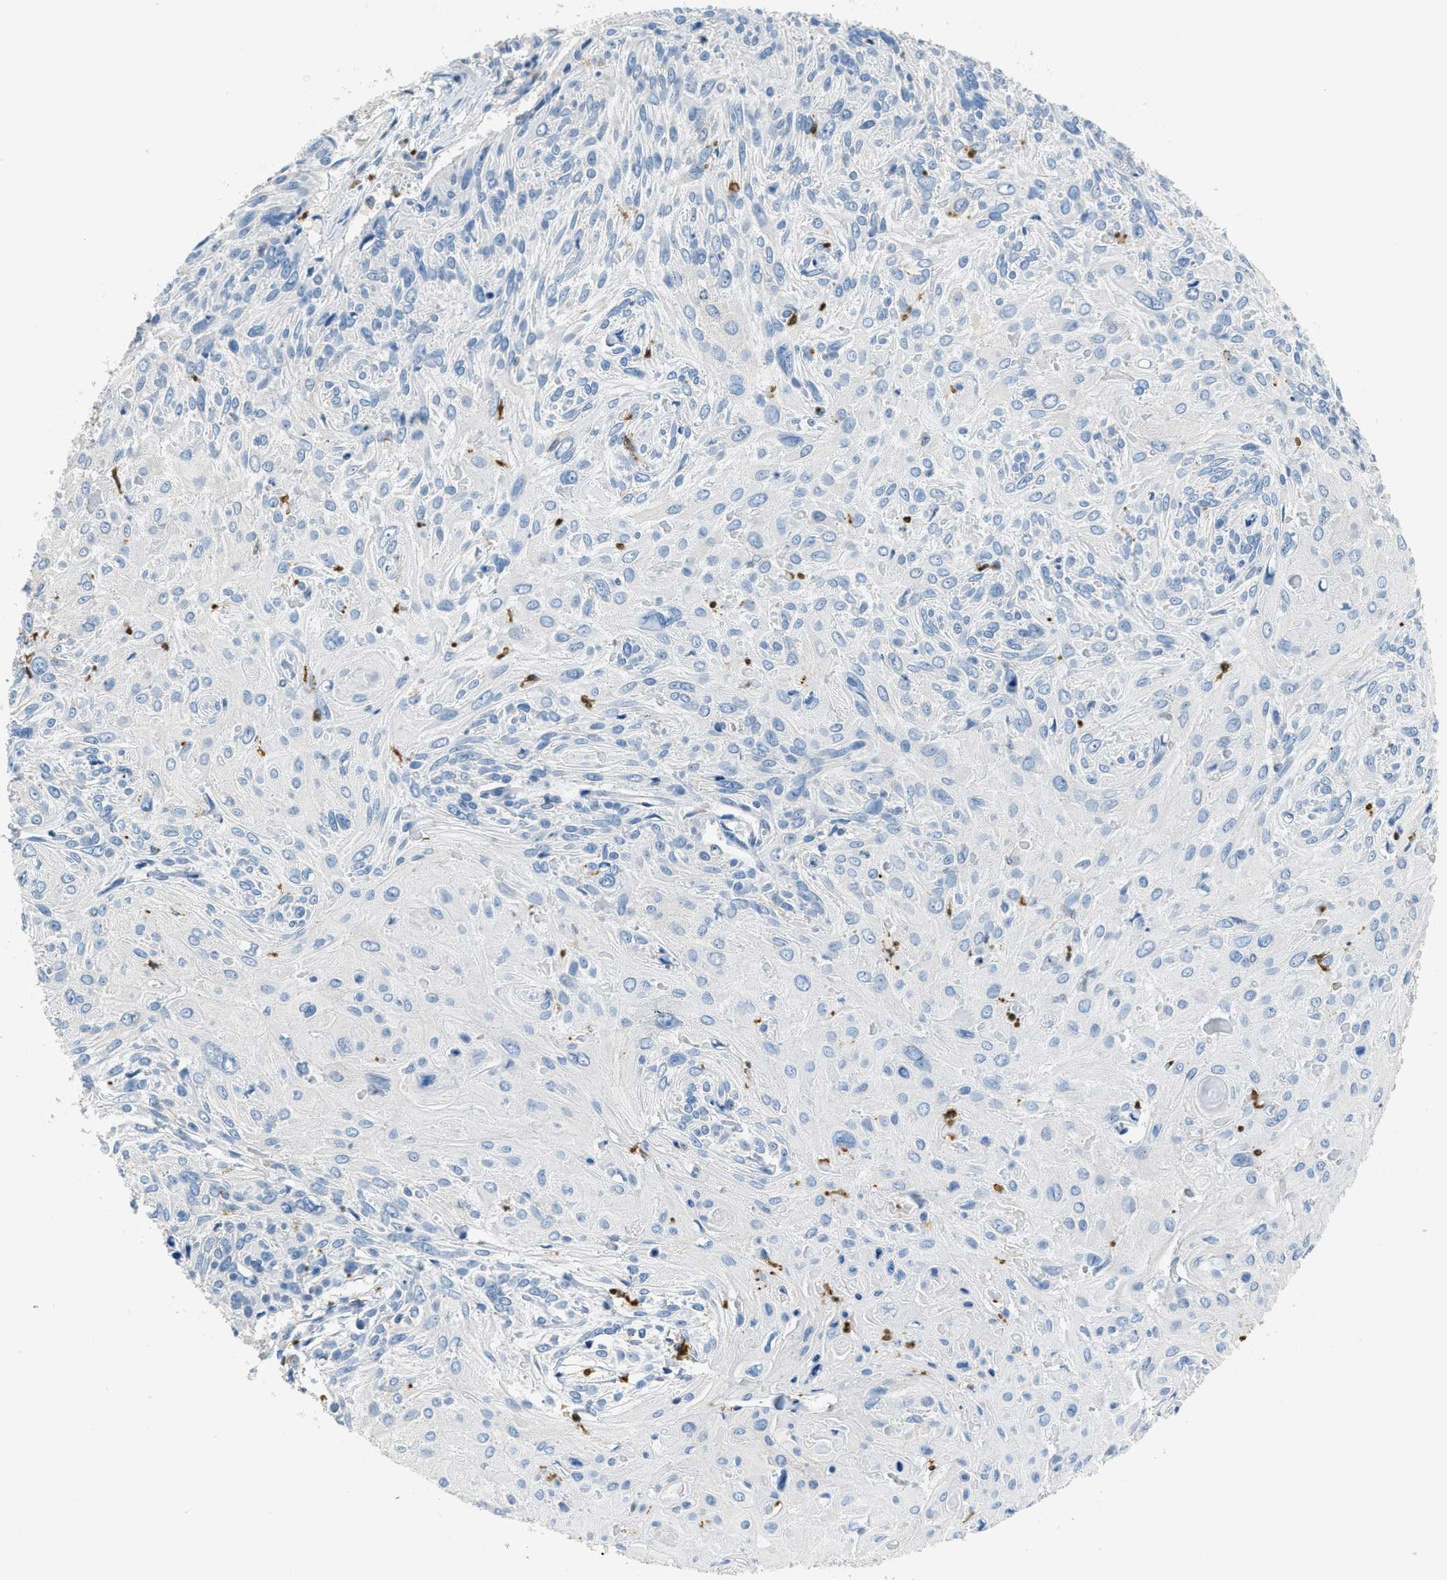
{"staining": {"intensity": "negative", "quantity": "none", "location": "none"}, "tissue": "cervical cancer", "cell_type": "Tumor cells", "image_type": "cancer", "snomed": [{"axis": "morphology", "description": "Squamous cell carcinoma, NOS"}, {"axis": "topography", "description": "Cervix"}], "caption": "Tumor cells are negative for brown protein staining in cervical cancer (squamous cell carcinoma).", "gene": "SERPINB1", "patient": {"sex": "female", "age": 51}}